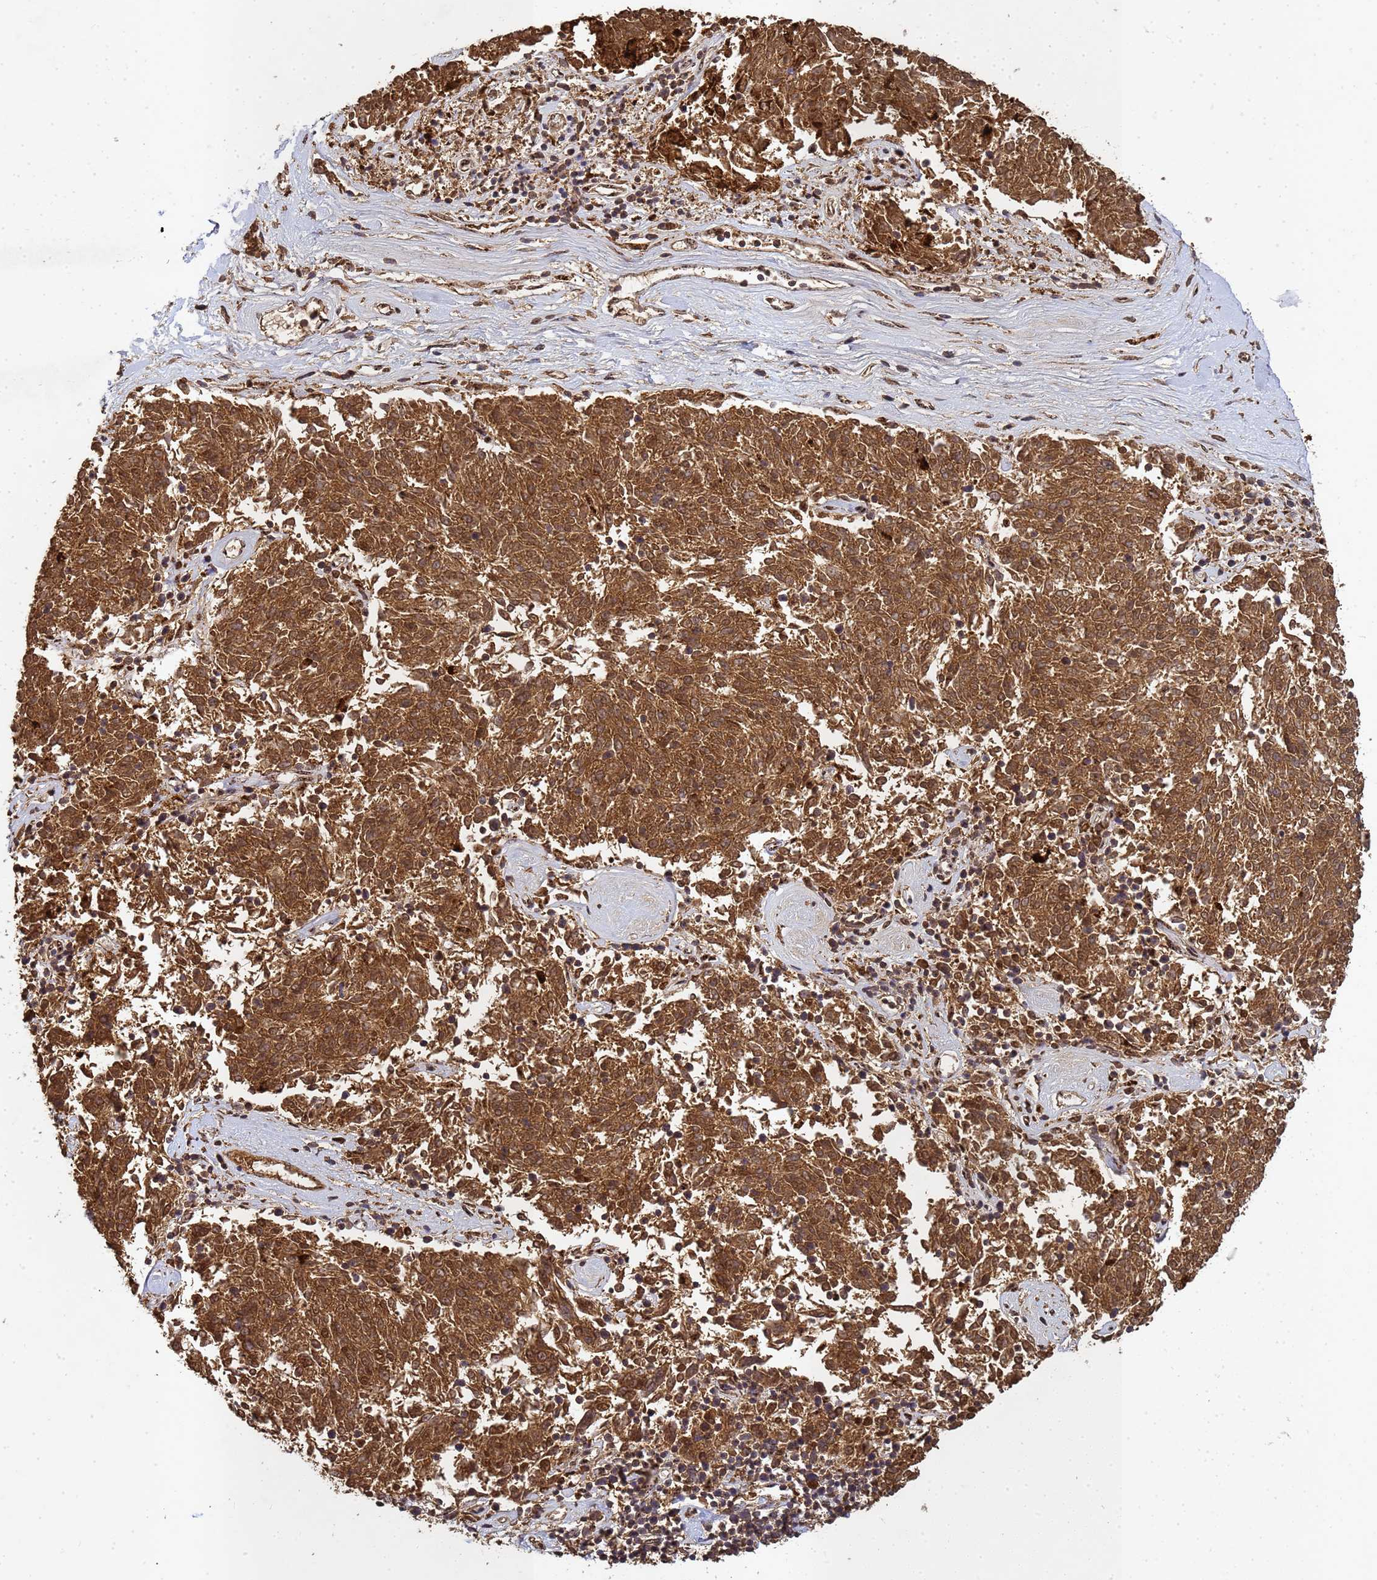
{"staining": {"intensity": "strong", "quantity": ">75%", "location": "cytoplasmic/membranous"}, "tissue": "melanoma", "cell_type": "Tumor cells", "image_type": "cancer", "snomed": [{"axis": "morphology", "description": "Malignant melanoma, NOS"}, {"axis": "topography", "description": "Skin"}], "caption": "Protein expression analysis of malignant melanoma exhibits strong cytoplasmic/membranous positivity in approximately >75% of tumor cells.", "gene": "SECISBP2", "patient": {"sex": "female", "age": 72}}